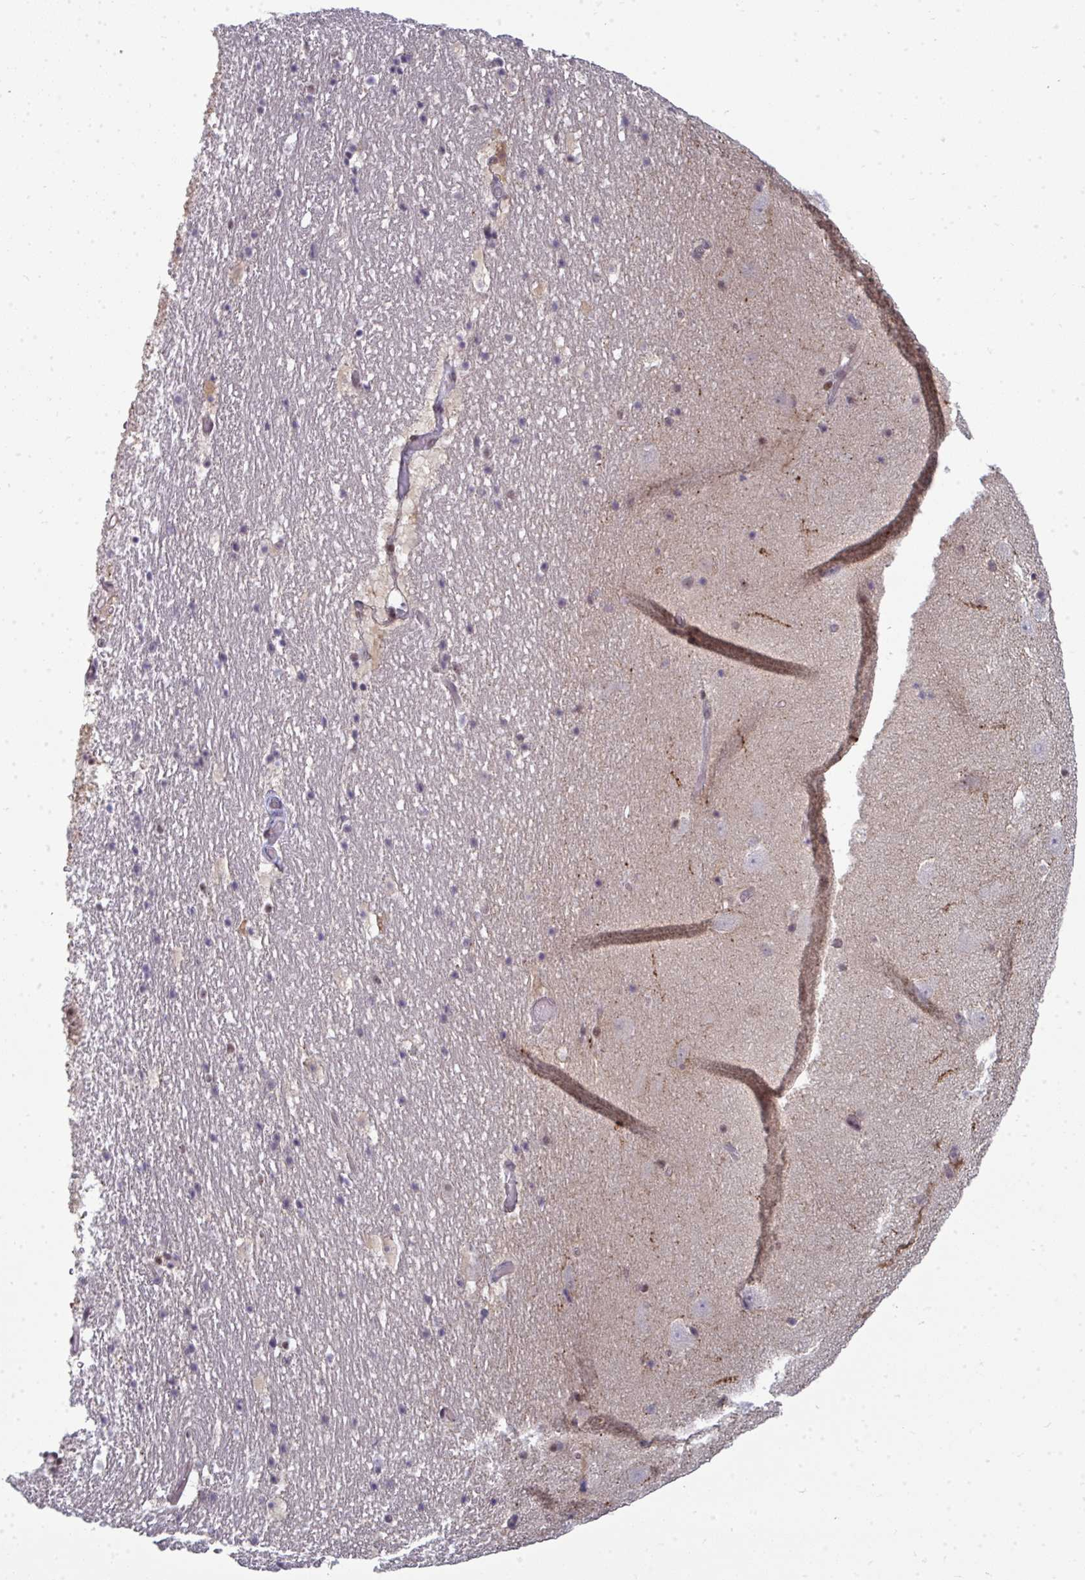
{"staining": {"intensity": "negative", "quantity": "none", "location": "none"}, "tissue": "hippocampus", "cell_type": "Glial cells", "image_type": "normal", "snomed": [{"axis": "morphology", "description": "Normal tissue, NOS"}, {"axis": "topography", "description": "Hippocampus"}], "caption": "DAB immunohistochemical staining of benign hippocampus reveals no significant positivity in glial cells. (DAB immunohistochemistry (IHC) with hematoxylin counter stain).", "gene": "ATF1", "patient": {"sex": "female", "age": 42}}